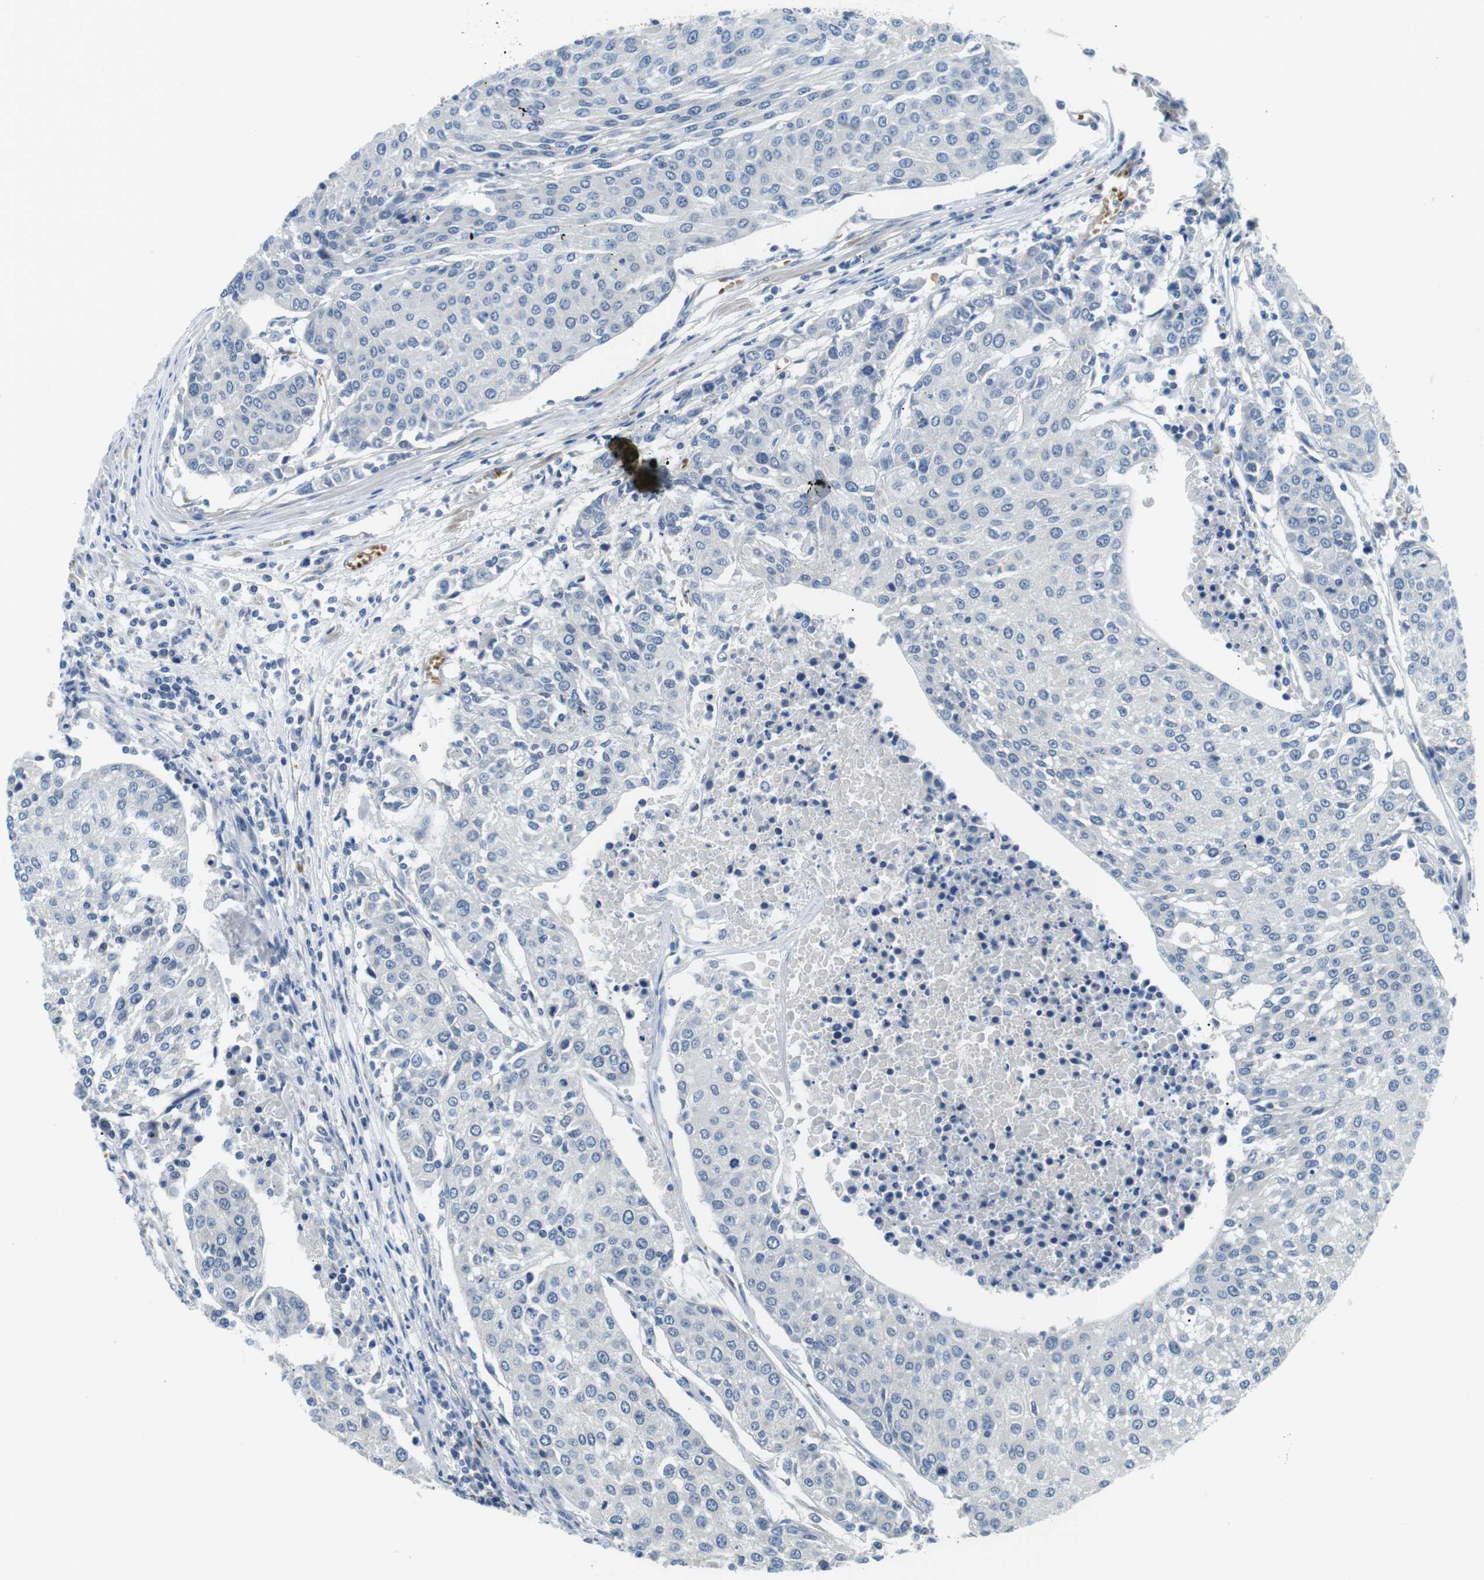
{"staining": {"intensity": "negative", "quantity": "none", "location": "none"}, "tissue": "urothelial cancer", "cell_type": "Tumor cells", "image_type": "cancer", "snomed": [{"axis": "morphology", "description": "Urothelial carcinoma, High grade"}, {"axis": "topography", "description": "Urinary bladder"}], "caption": "Immunohistochemical staining of high-grade urothelial carcinoma demonstrates no significant positivity in tumor cells. (DAB (3,3'-diaminobenzidine) IHC visualized using brightfield microscopy, high magnification).", "gene": "WSCD1", "patient": {"sex": "female", "age": 85}}